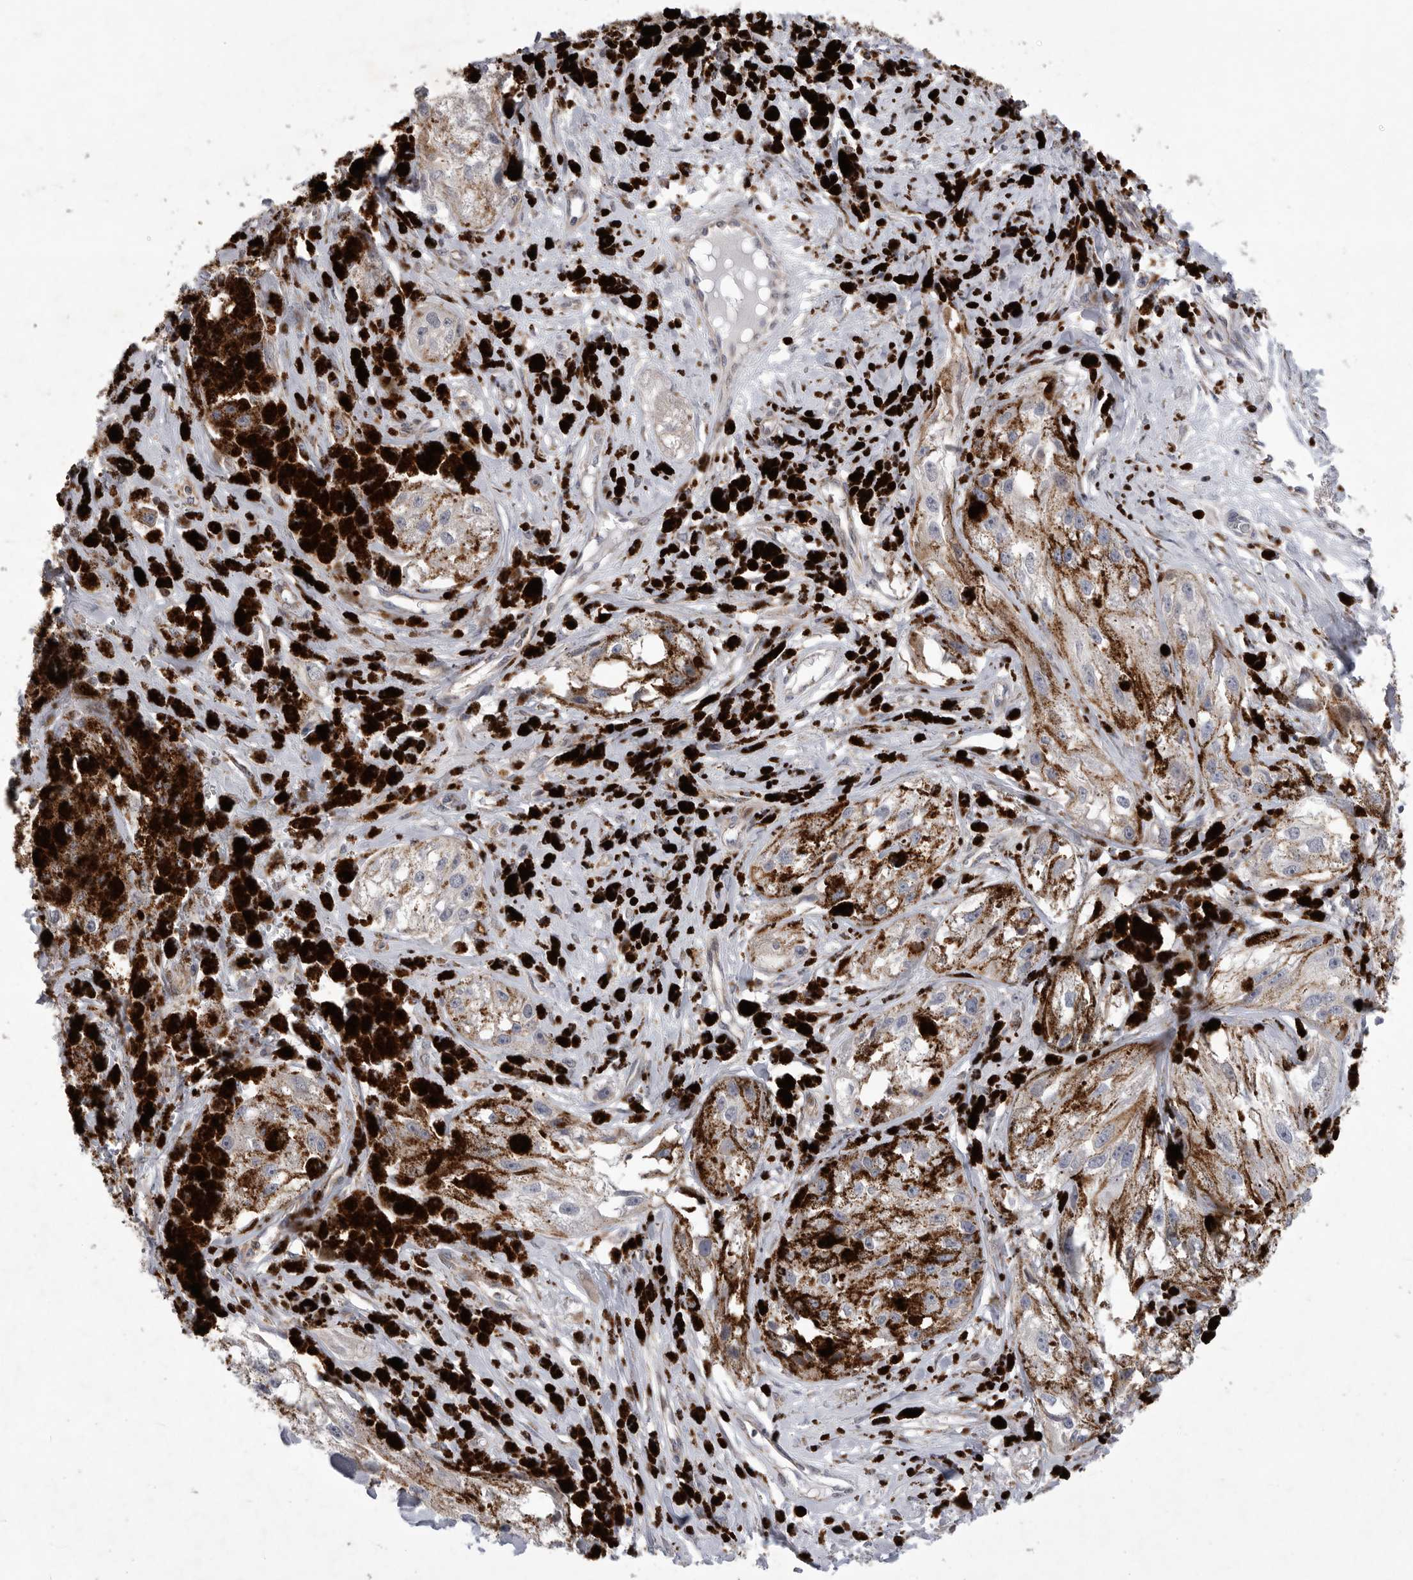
{"staining": {"intensity": "negative", "quantity": "none", "location": "none"}, "tissue": "melanoma", "cell_type": "Tumor cells", "image_type": "cancer", "snomed": [{"axis": "morphology", "description": "Malignant melanoma, NOS"}, {"axis": "topography", "description": "Skin"}], "caption": "Malignant melanoma was stained to show a protein in brown. There is no significant expression in tumor cells.", "gene": "MPZL1", "patient": {"sex": "male", "age": 88}}